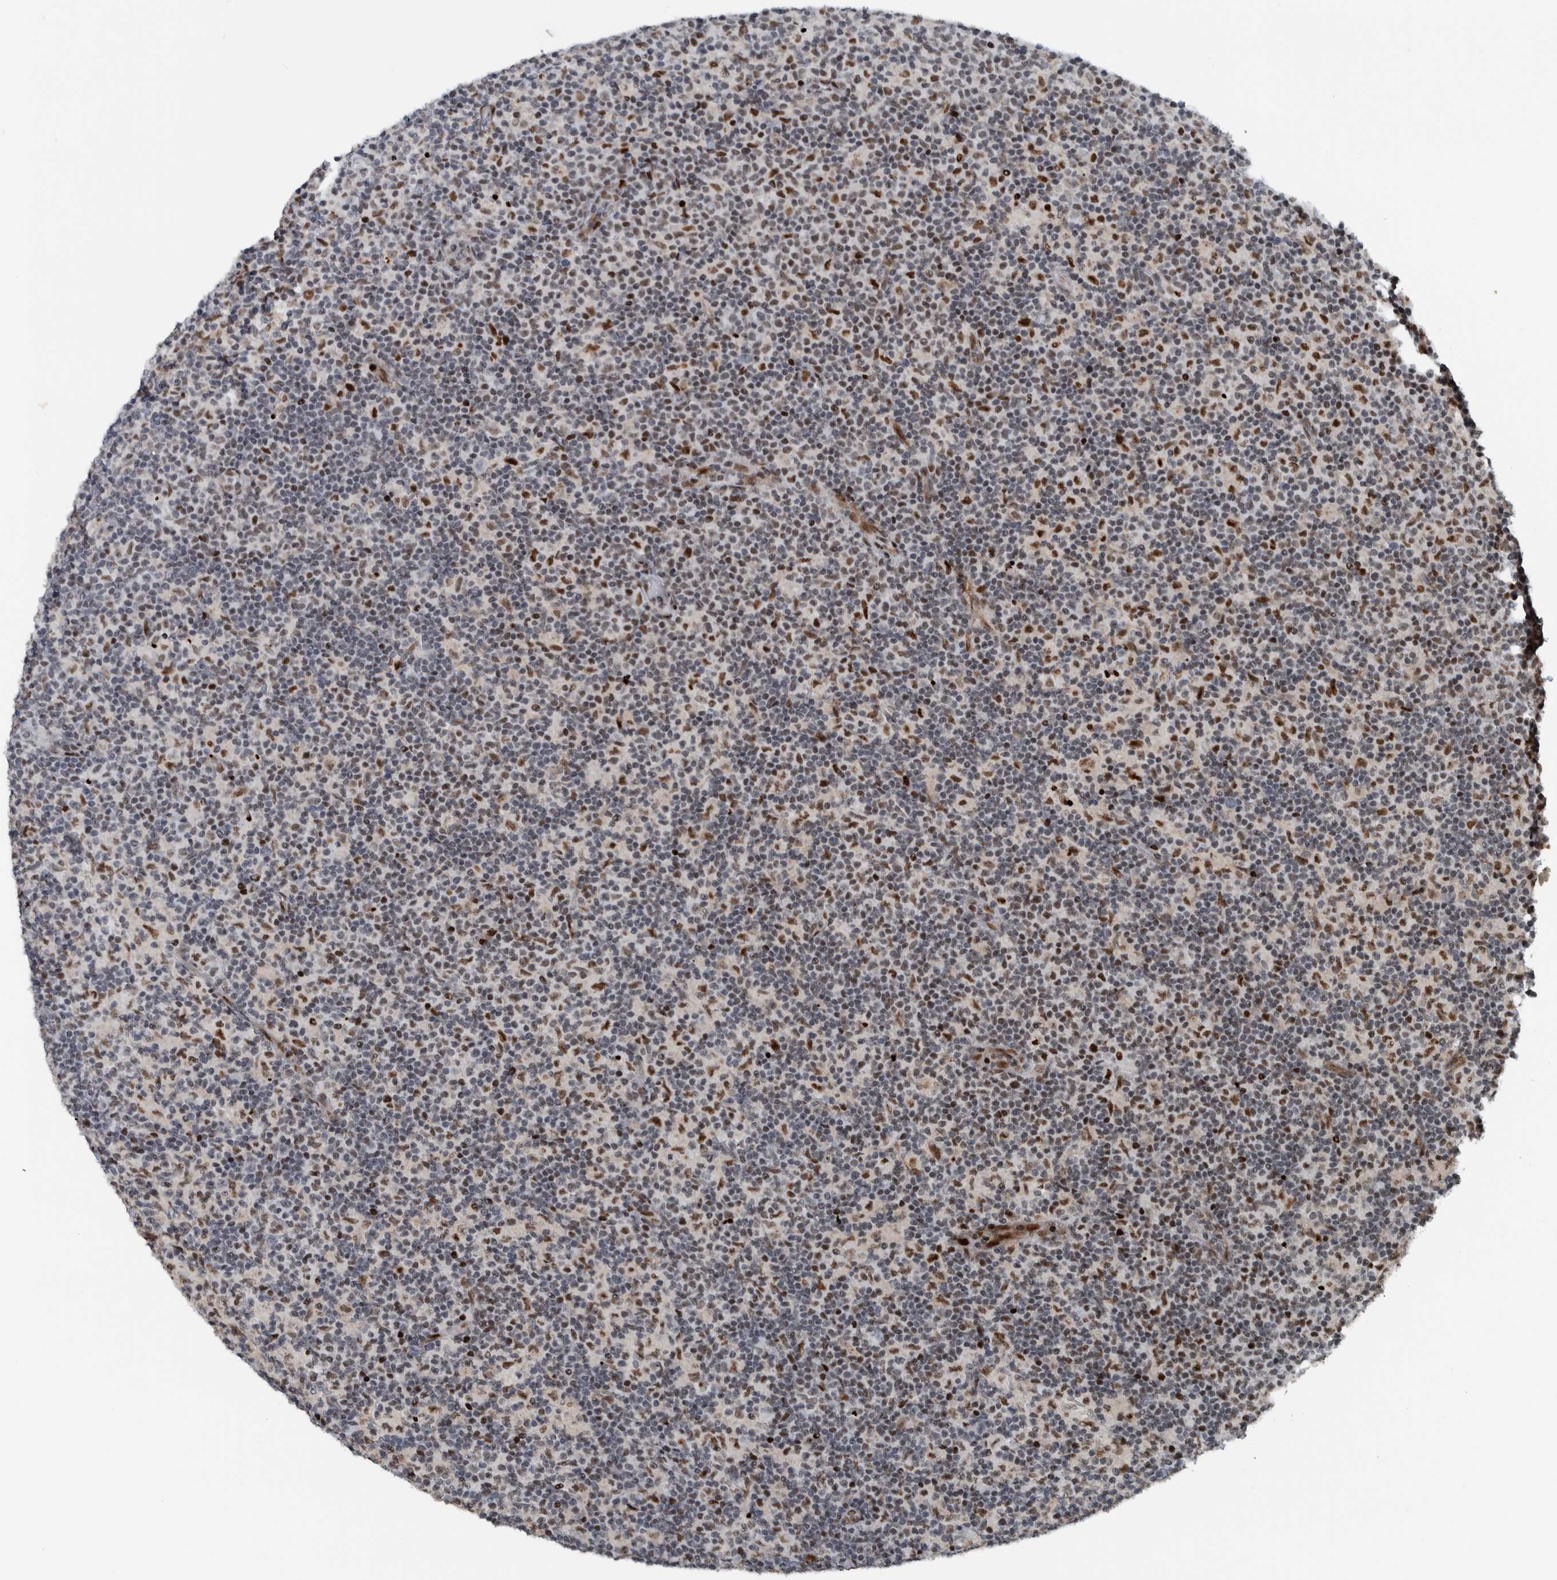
{"staining": {"intensity": "negative", "quantity": "none", "location": "none"}, "tissue": "lymph node", "cell_type": "Germinal center cells", "image_type": "normal", "snomed": [{"axis": "morphology", "description": "Normal tissue, NOS"}, {"axis": "morphology", "description": "Inflammation, NOS"}, {"axis": "topography", "description": "Lymph node"}], "caption": "Histopathology image shows no significant protein positivity in germinal center cells of unremarkable lymph node. Nuclei are stained in blue.", "gene": "ZNF366", "patient": {"sex": "male", "age": 55}}